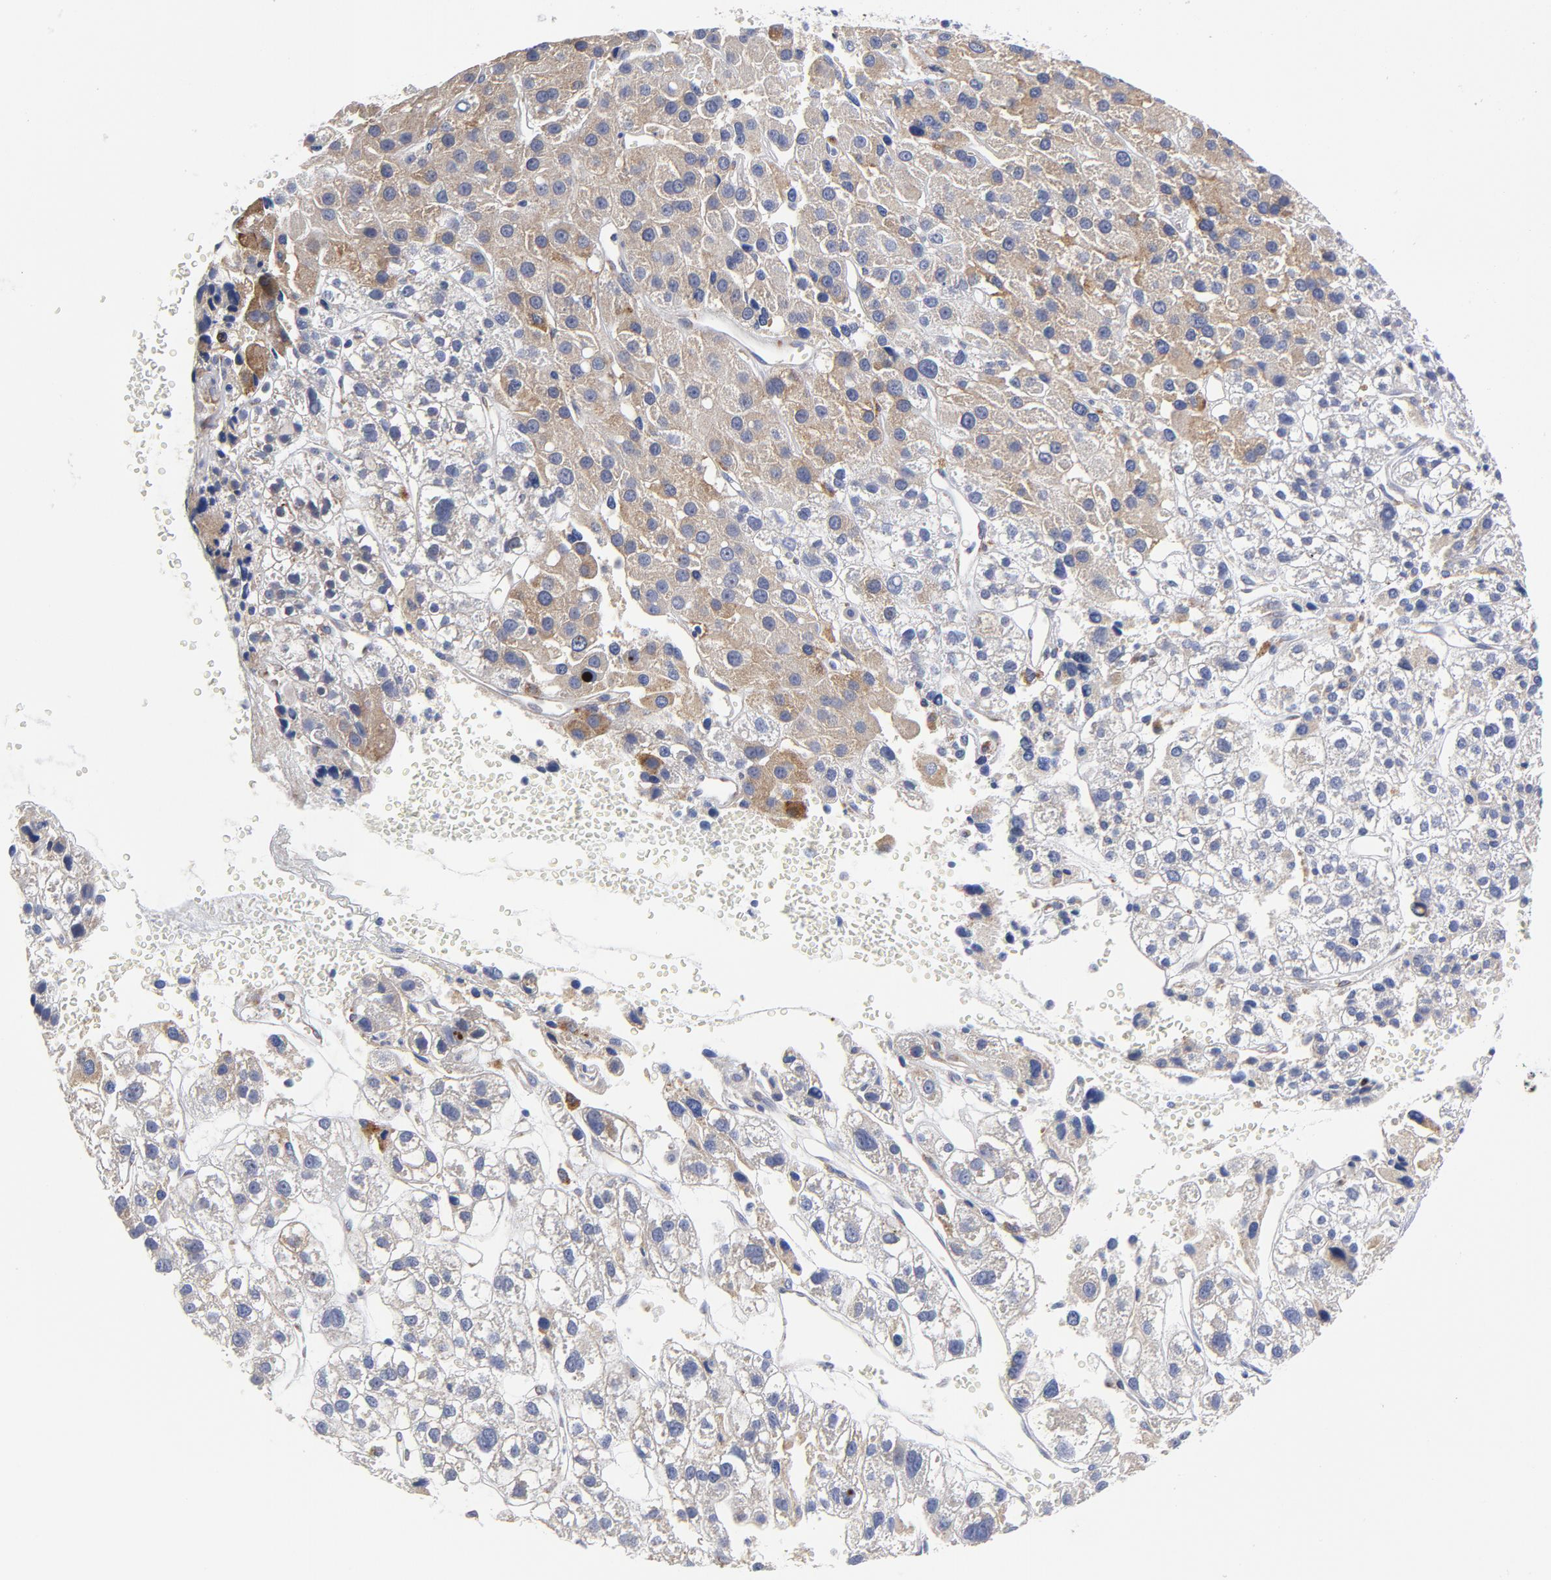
{"staining": {"intensity": "weak", "quantity": "25%-75%", "location": "cytoplasmic/membranous"}, "tissue": "liver cancer", "cell_type": "Tumor cells", "image_type": "cancer", "snomed": [{"axis": "morphology", "description": "Carcinoma, Hepatocellular, NOS"}, {"axis": "topography", "description": "Liver"}], "caption": "Human hepatocellular carcinoma (liver) stained with a protein marker displays weak staining in tumor cells.", "gene": "RAPGEF3", "patient": {"sex": "female", "age": 85}}